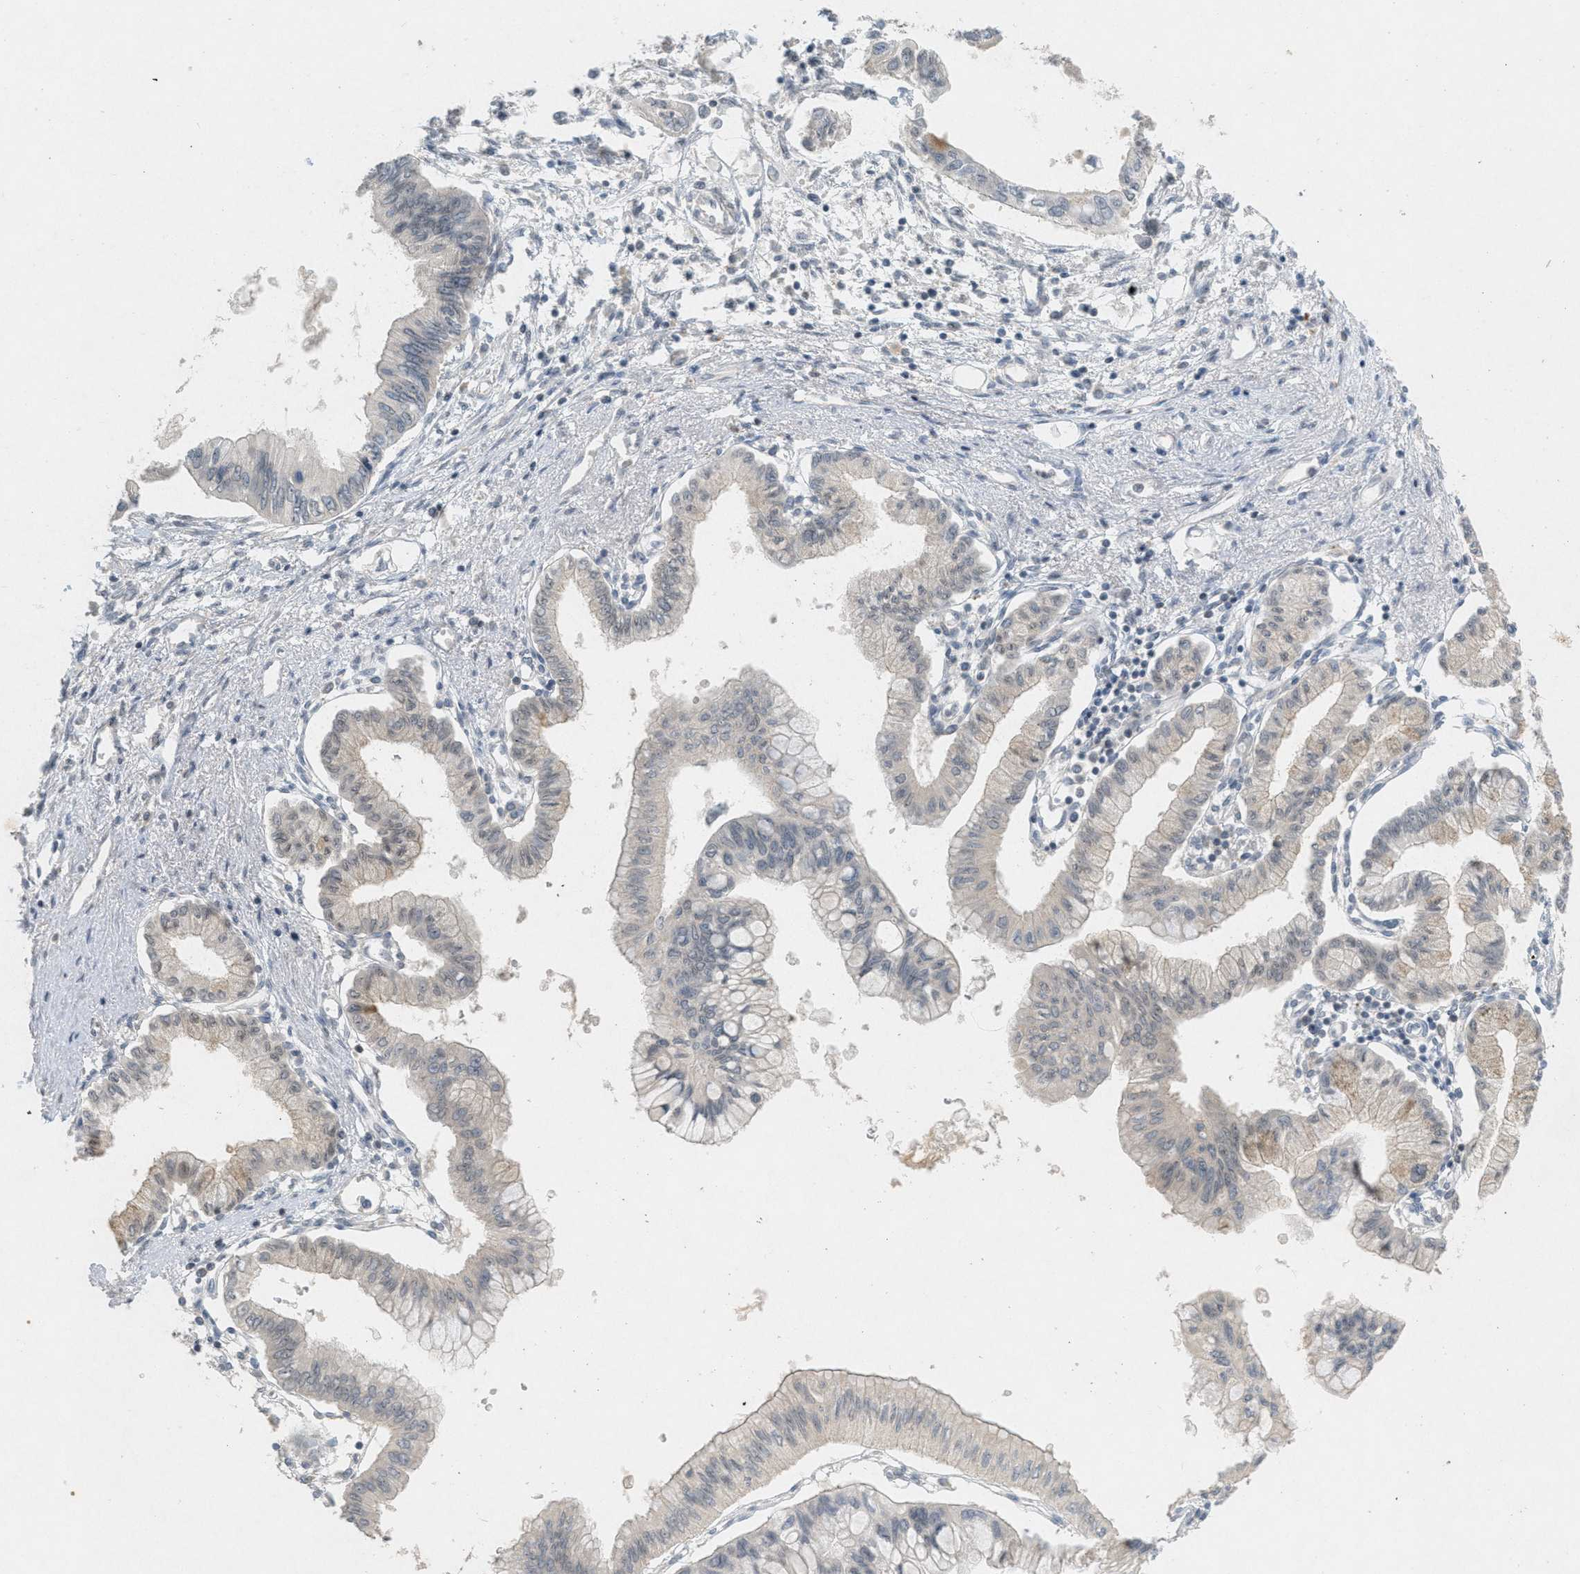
{"staining": {"intensity": "weak", "quantity": "<25%", "location": "cytoplasmic/membranous"}, "tissue": "pancreatic cancer", "cell_type": "Tumor cells", "image_type": "cancer", "snomed": [{"axis": "morphology", "description": "Adenocarcinoma, NOS"}, {"axis": "topography", "description": "Pancreas"}], "caption": "Tumor cells are negative for protein expression in human pancreatic adenocarcinoma. (DAB immunohistochemistry (IHC), high magnification).", "gene": "ABHD6", "patient": {"sex": "female", "age": 77}}